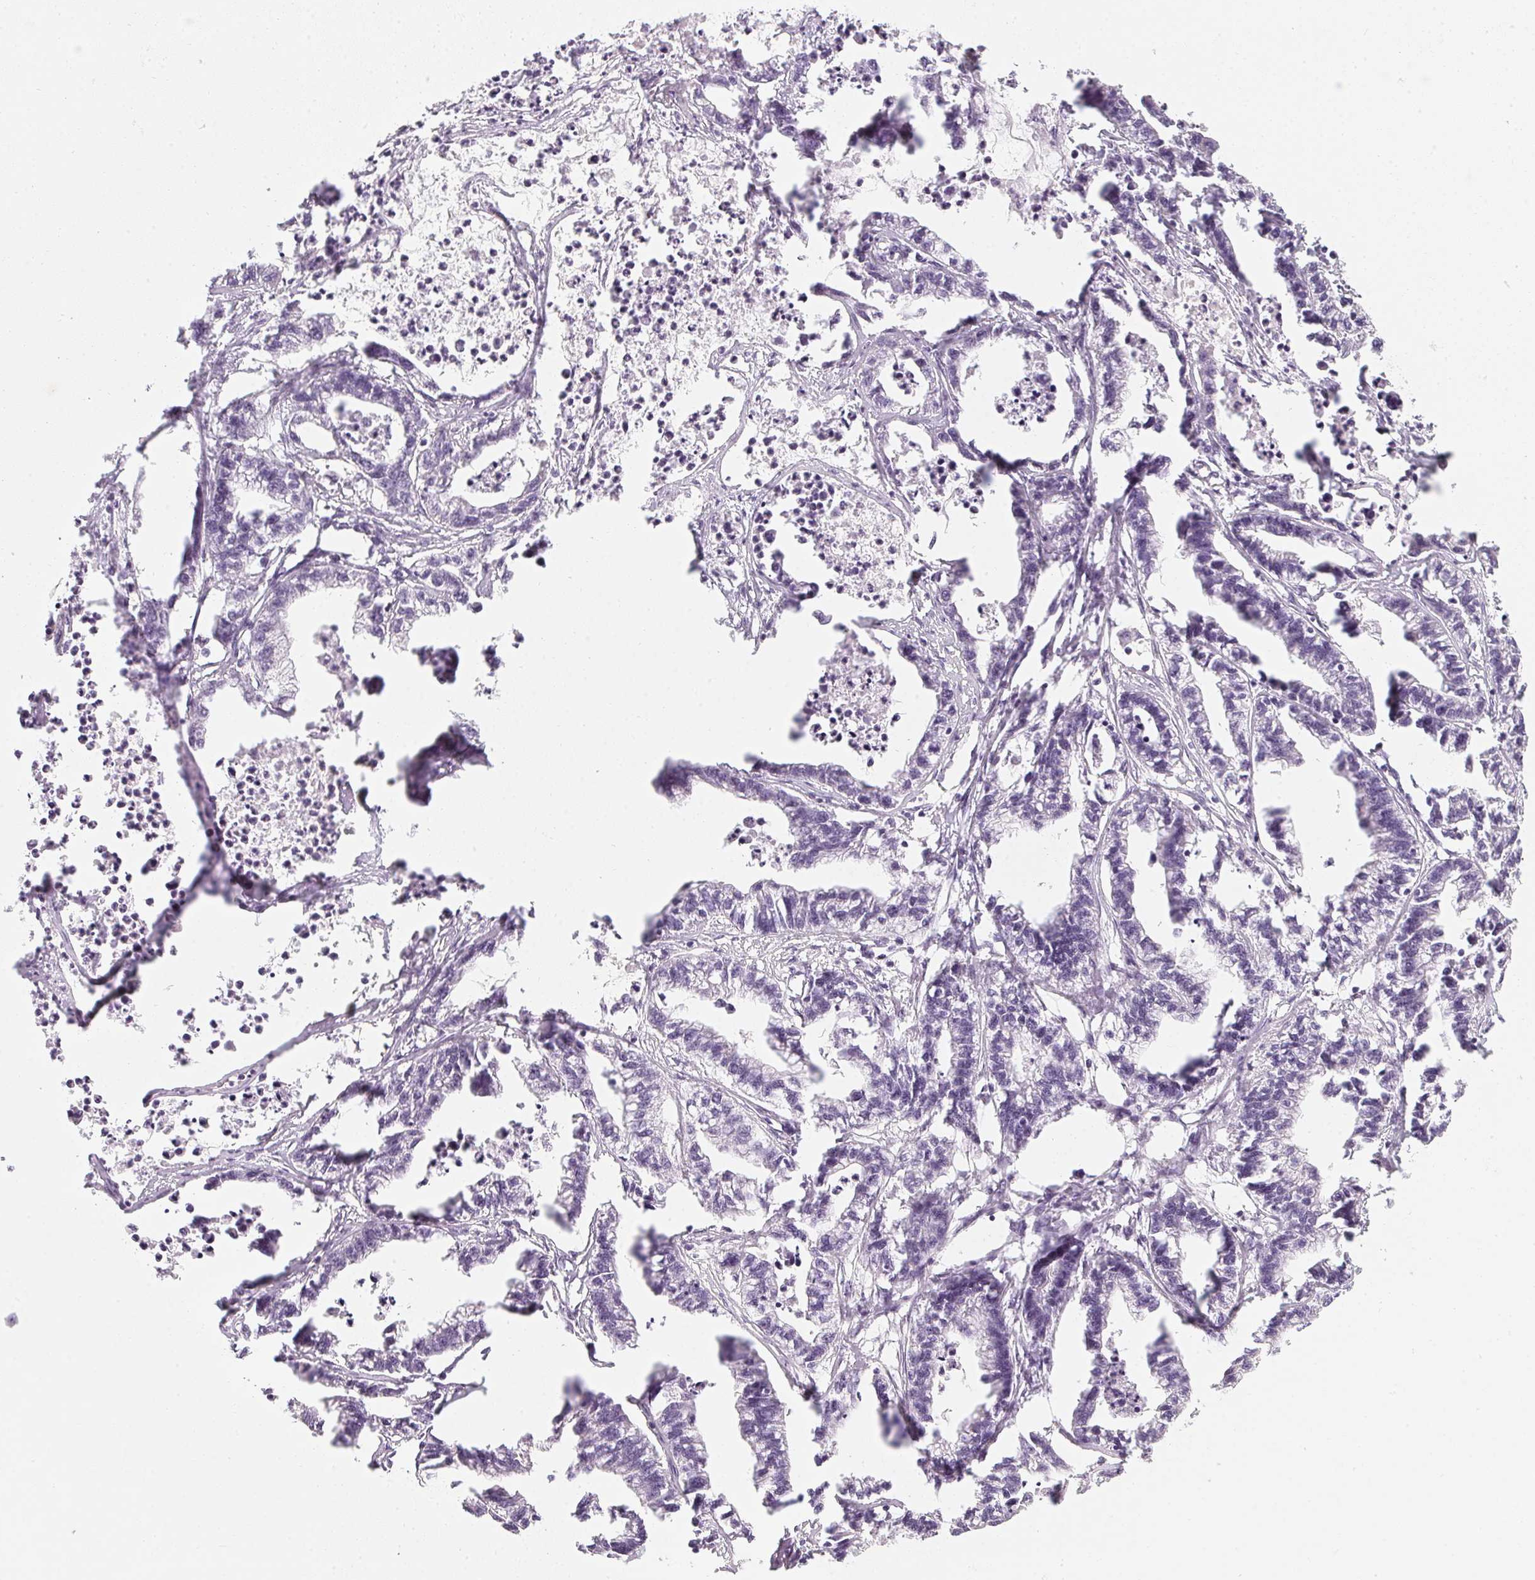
{"staining": {"intensity": "negative", "quantity": "none", "location": "none"}, "tissue": "stomach cancer", "cell_type": "Tumor cells", "image_type": "cancer", "snomed": [{"axis": "morphology", "description": "Adenocarcinoma, NOS"}, {"axis": "topography", "description": "Stomach"}], "caption": "Image shows no protein expression in tumor cells of stomach cancer tissue.", "gene": "TMEM72", "patient": {"sex": "male", "age": 83}}